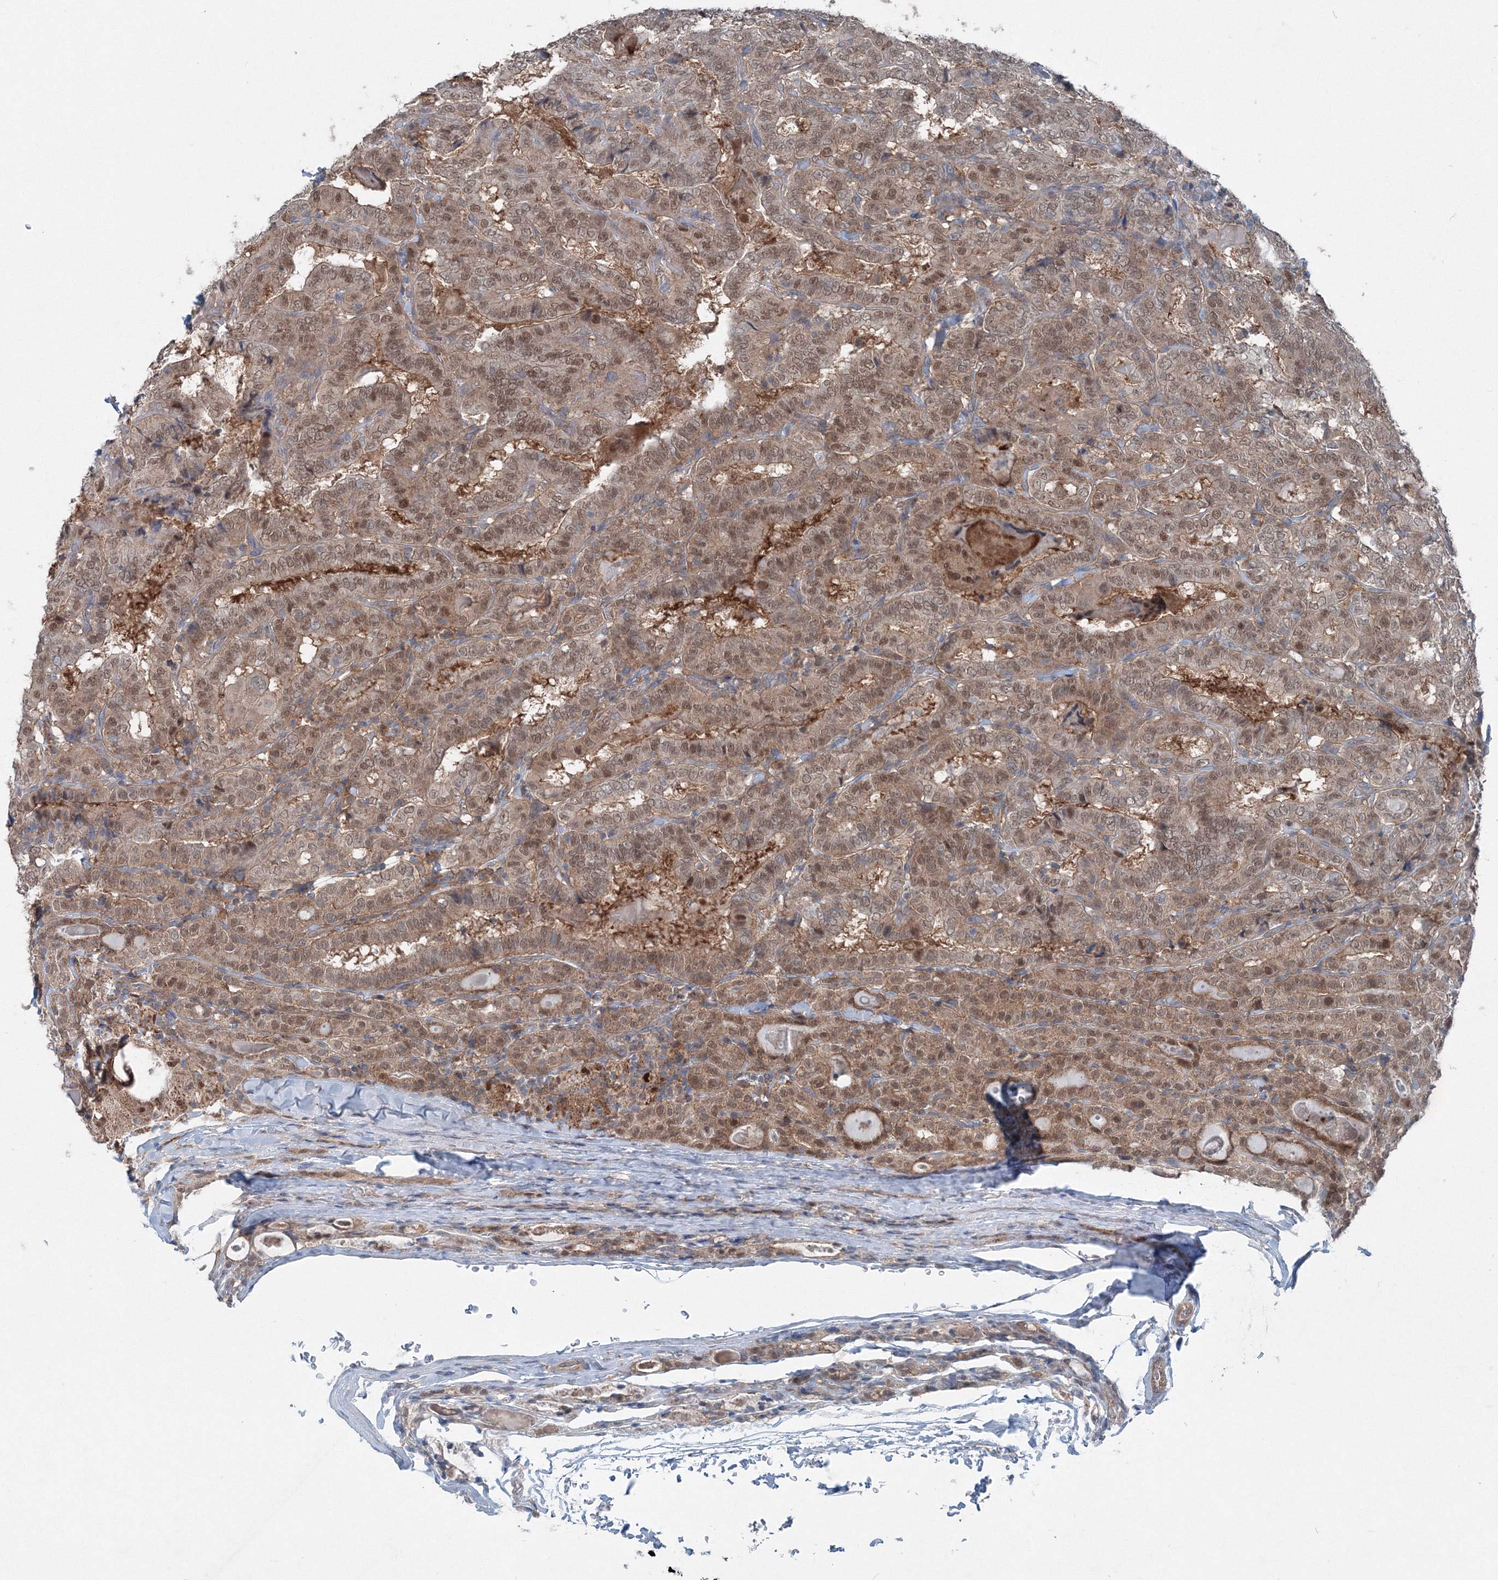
{"staining": {"intensity": "moderate", "quantity": ">75%", "location": "cytoplasmic/membranous,nuclear"}, "tissue": "thyroid cancer", "cell_type": "Tumor cells", "image_type": "cancer", "snomed": [{"axis": "morphology", "description": "Papillary adenocarcinoma, NOS"}, {"axis": "topography", "description": "Thyroid gland"}], "caption": "IHC micrograph of thyroid cancer stained for a protein (brown), which demonstrates medium levels of moderate cytoplasmic/membranous and nuclear expression in about >75% of tumor cells.", "gene": "TPRKB", "patient": {"sex": "female", "age": 72}}